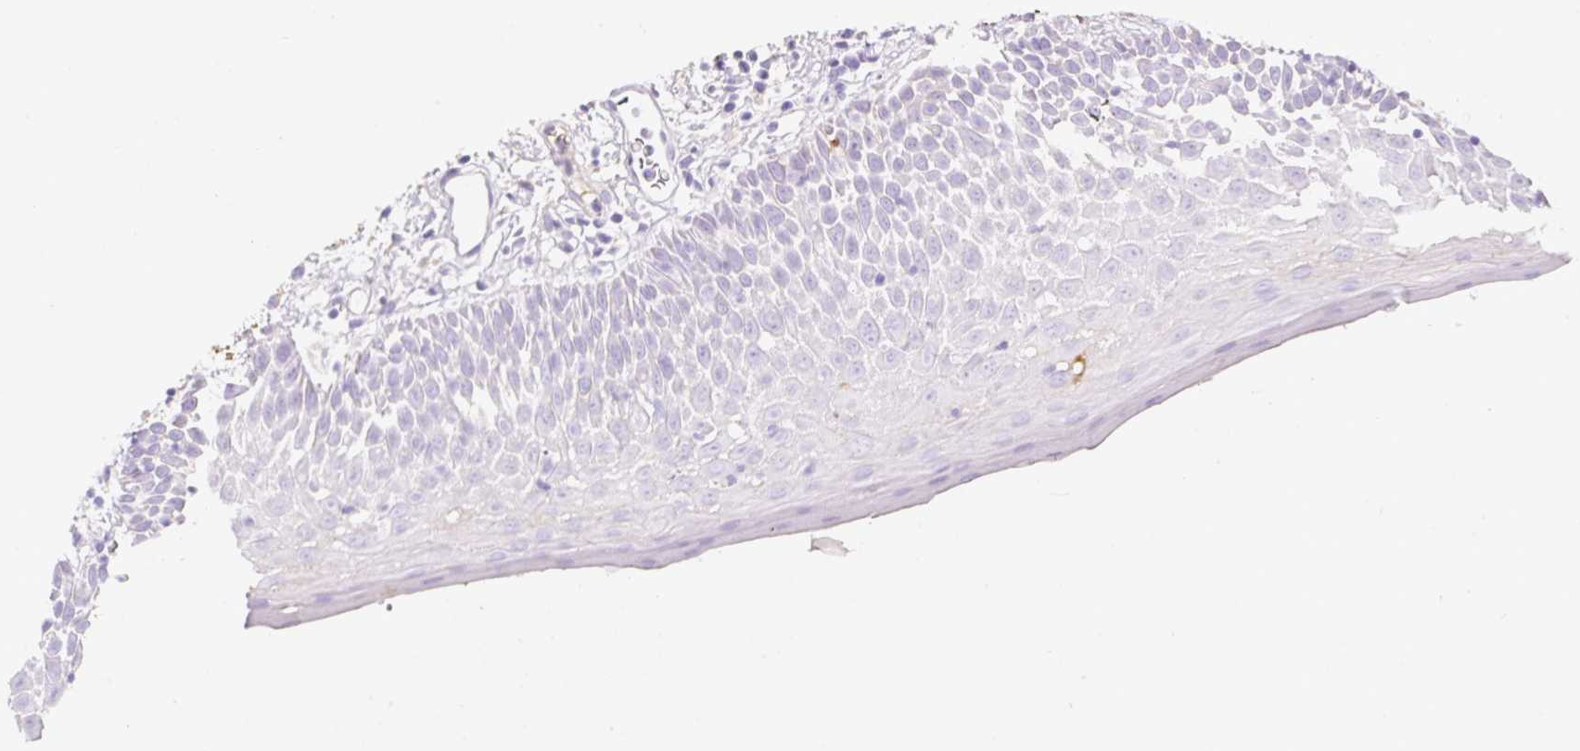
{"staining": {"intensity": "negative", "quantity": "none", "location": "none"}, "tissue": "oral mucosa", "cell_type": "Squamous epithelial cells", "image_type": "normal", "snomed": [{"axis": "morphology", "description": "Normal tissue, NOS"}, {"axis": "morphology", "description": "Squamous cell carcinoma, NOS"}, {"axis": "topography", "description": "Oral tissue"}, {"axis": "topography", "description": "Tounge, NOS"}, {"axis": "topography", "description": "Head-Neck"}], "caption": "The immunohistochemistry histopathology image has no significant expression in squamous epithelial cells of oral mucosa.", "gene": "APCS", "patient": {"sex": "male", "age": 76}}